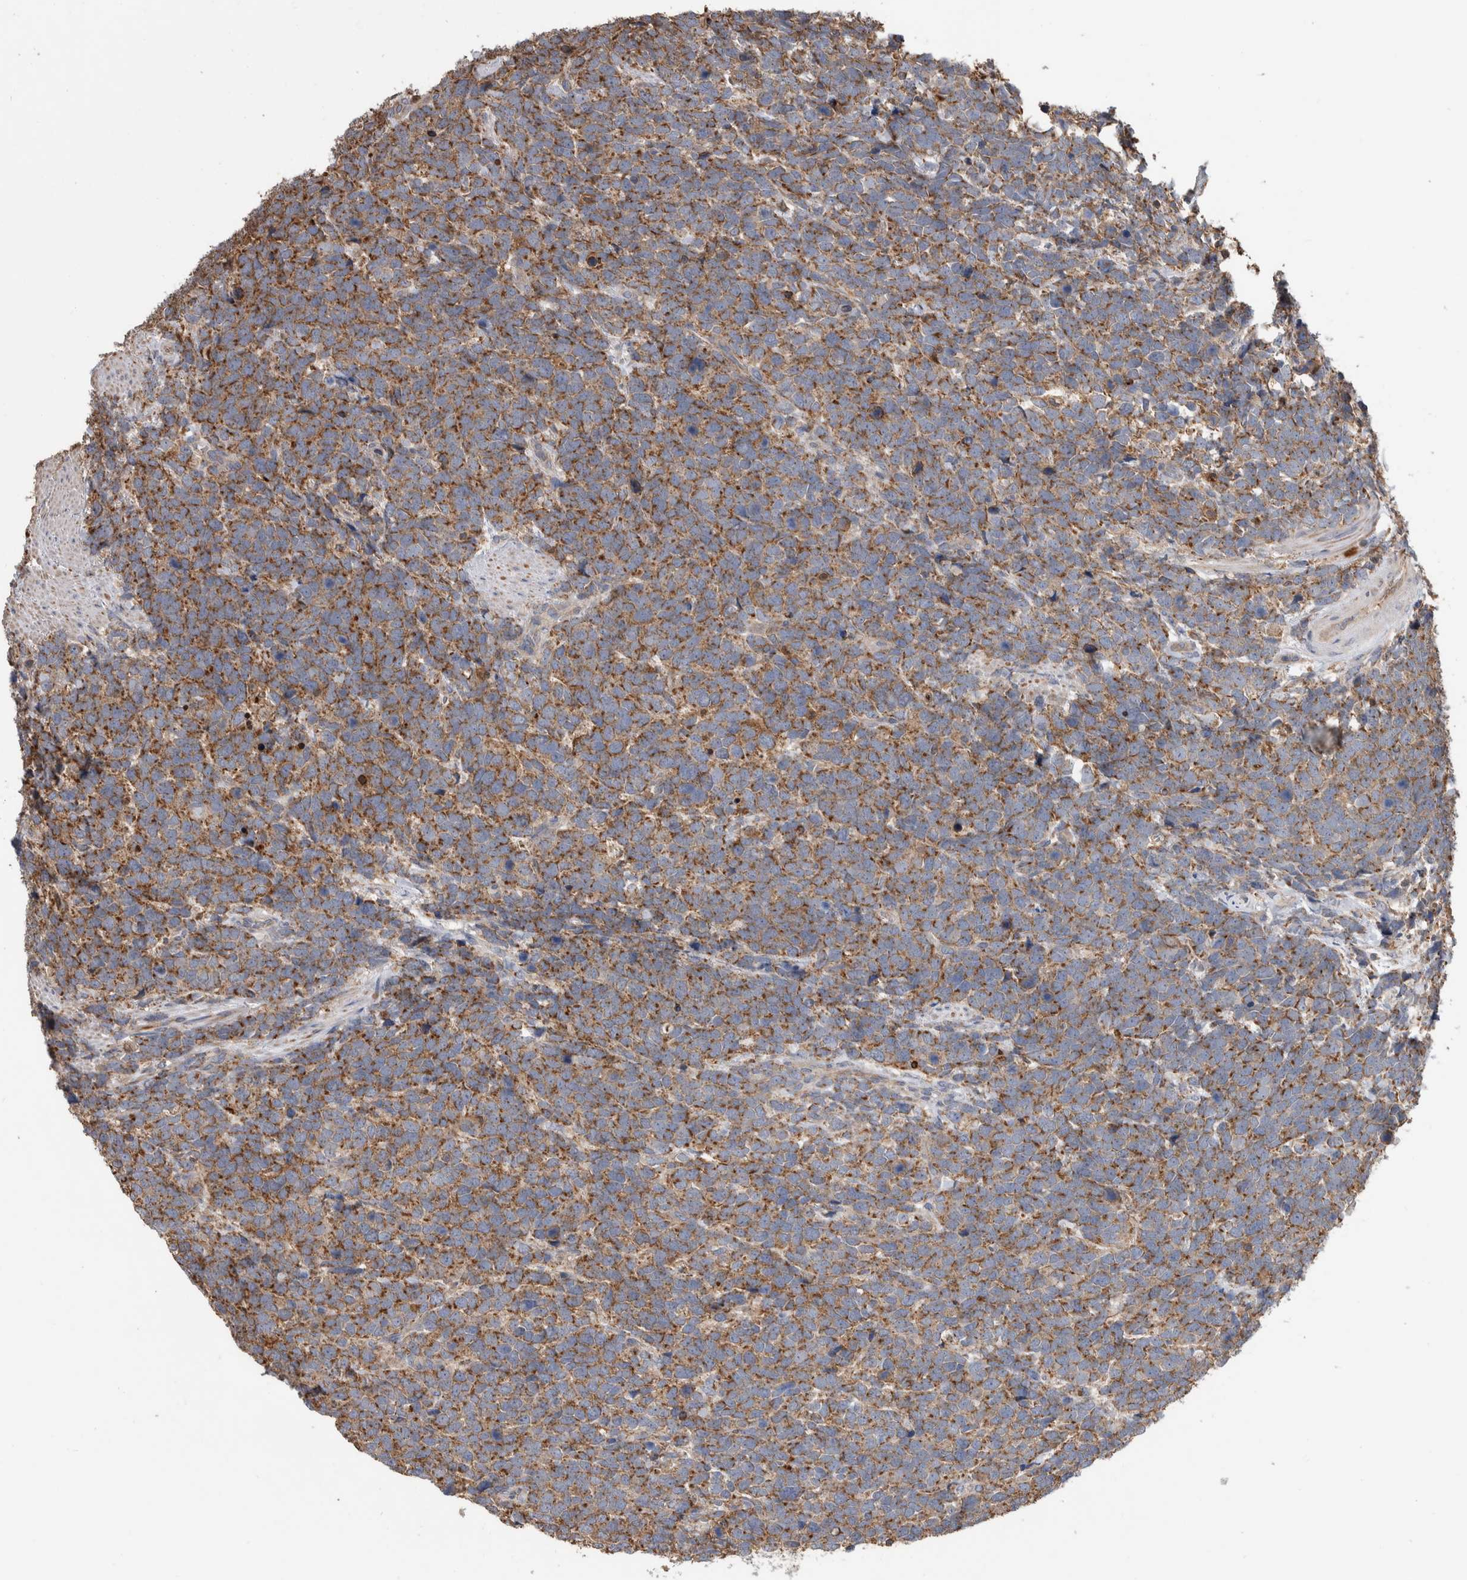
{"staining": {"intensity": "moderate", "quantity": ">75%", "location": "cytoplasmic/membranous"}, "tissue": "urothelial cancer", "cell_type": "Tumor cells", "image_type": "cancer", "snomed": [{"axis": "morphology", "description": "Urothelial carcinoma, High grade"}, {"axis": "topography", "description": "Urinary bladder"}], "caption": "High-magnification brightfield microscopy of urothelial carcinoma (high-grade) stained with DAB (brown) and counterstained with hematoxylin (blue). tumor cells exhibit moderate cytoplasmic/membranous staining is identified in about>75% of cells. (IHC, brightfield microscopy, high magnification).", "gene": "SDCBP", "patient": {"sex": "female", "age": 82}}